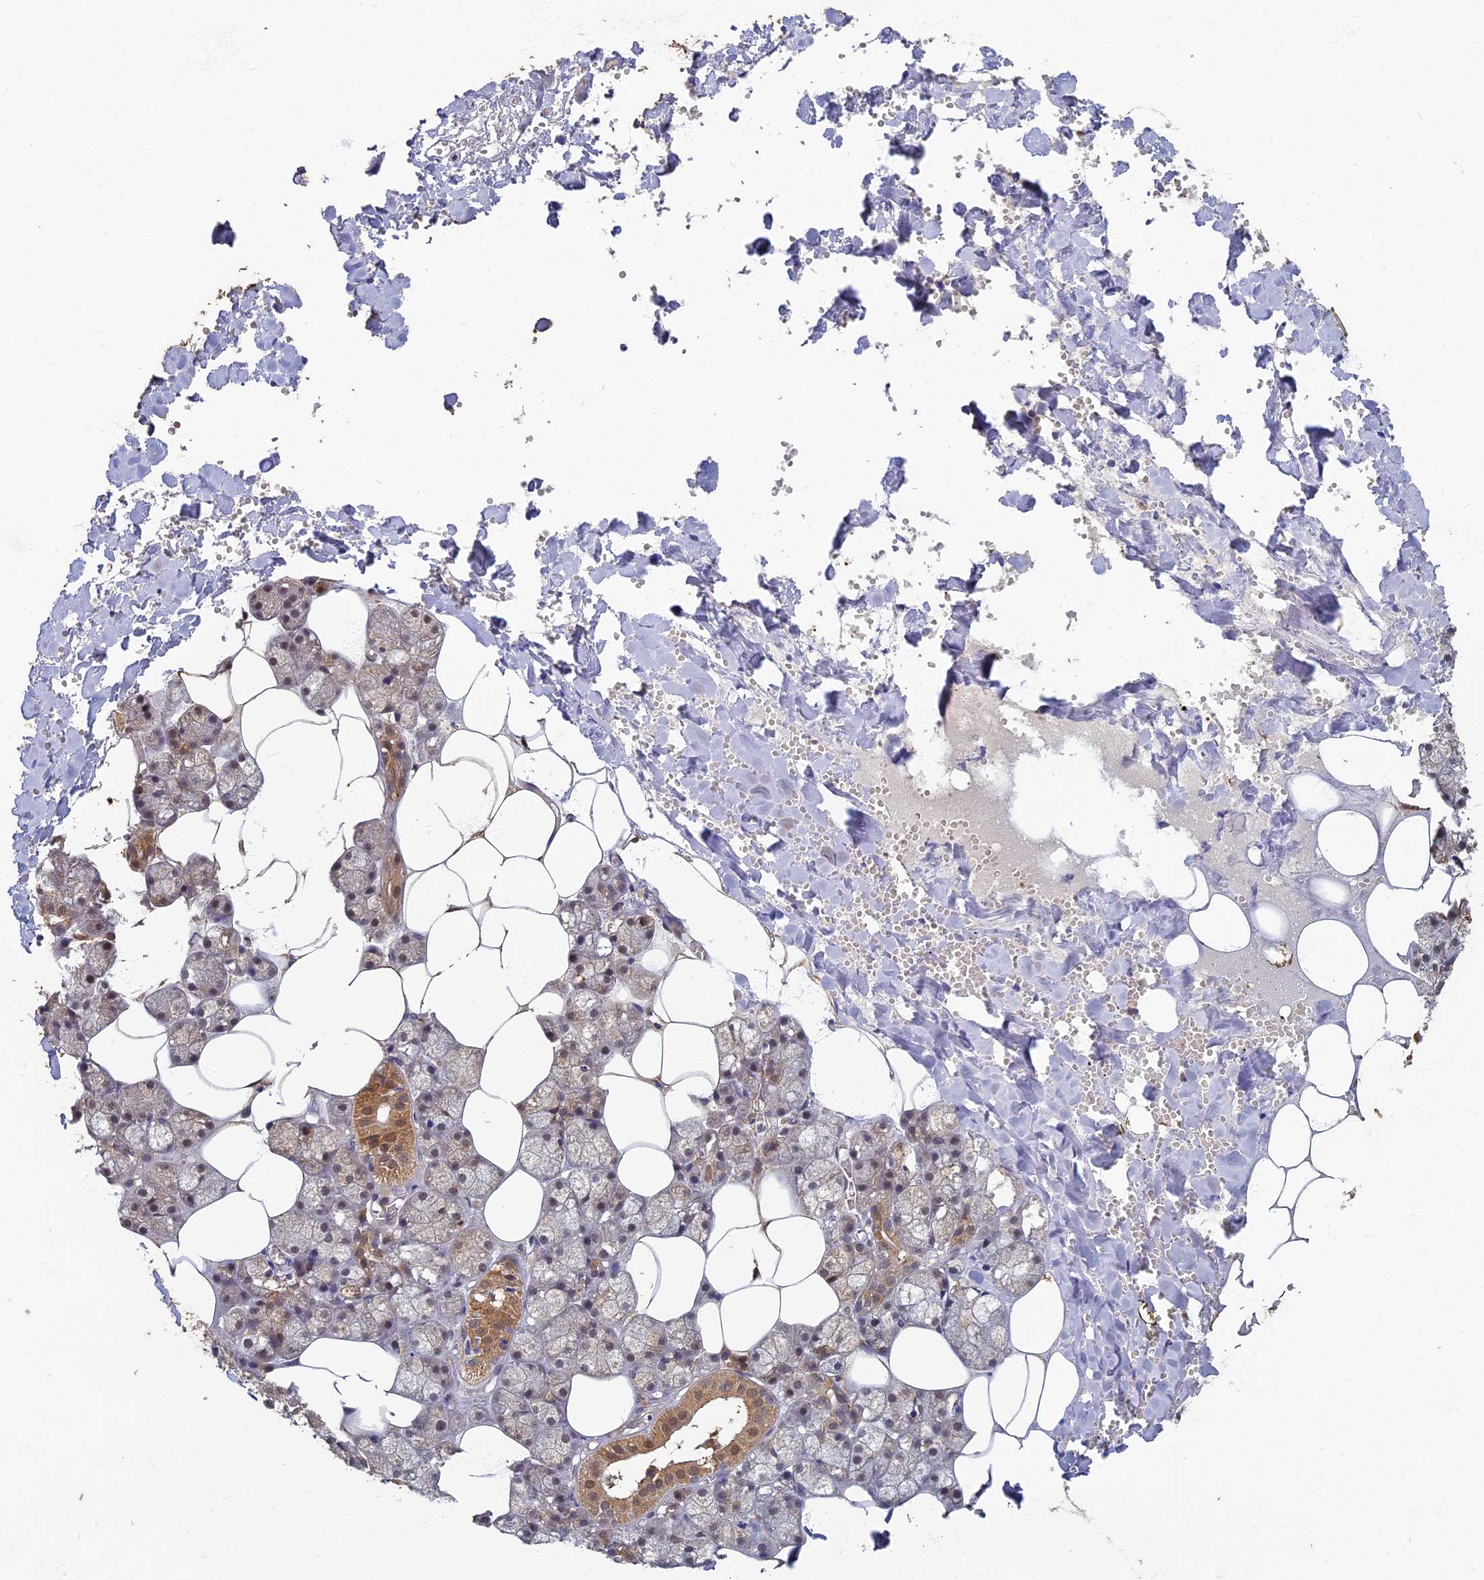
{"staining": {"intensity": "moderate", "quantity": ">75%", "location": "cytoplasmic/membranous"}, "tissue": "salivary gland", "cell_type": "Glandular cells", "image_type": "normal", "snomed": [{"axis": "morphology", "description": "Normal tissue, NOS"}, {"axis": "topography", "description": "Salivary gland"}], "caption": "Unremarkable salivary gland was stained to show a protein in brown. There is medium levels of moderate cytoplasmic/membranous positivity in about >75% of glandular cells. (IHC, brightfield microscopy, high magnification).", "gene": "RSPH3", "patient": {"sex": "male", "age": 62}}